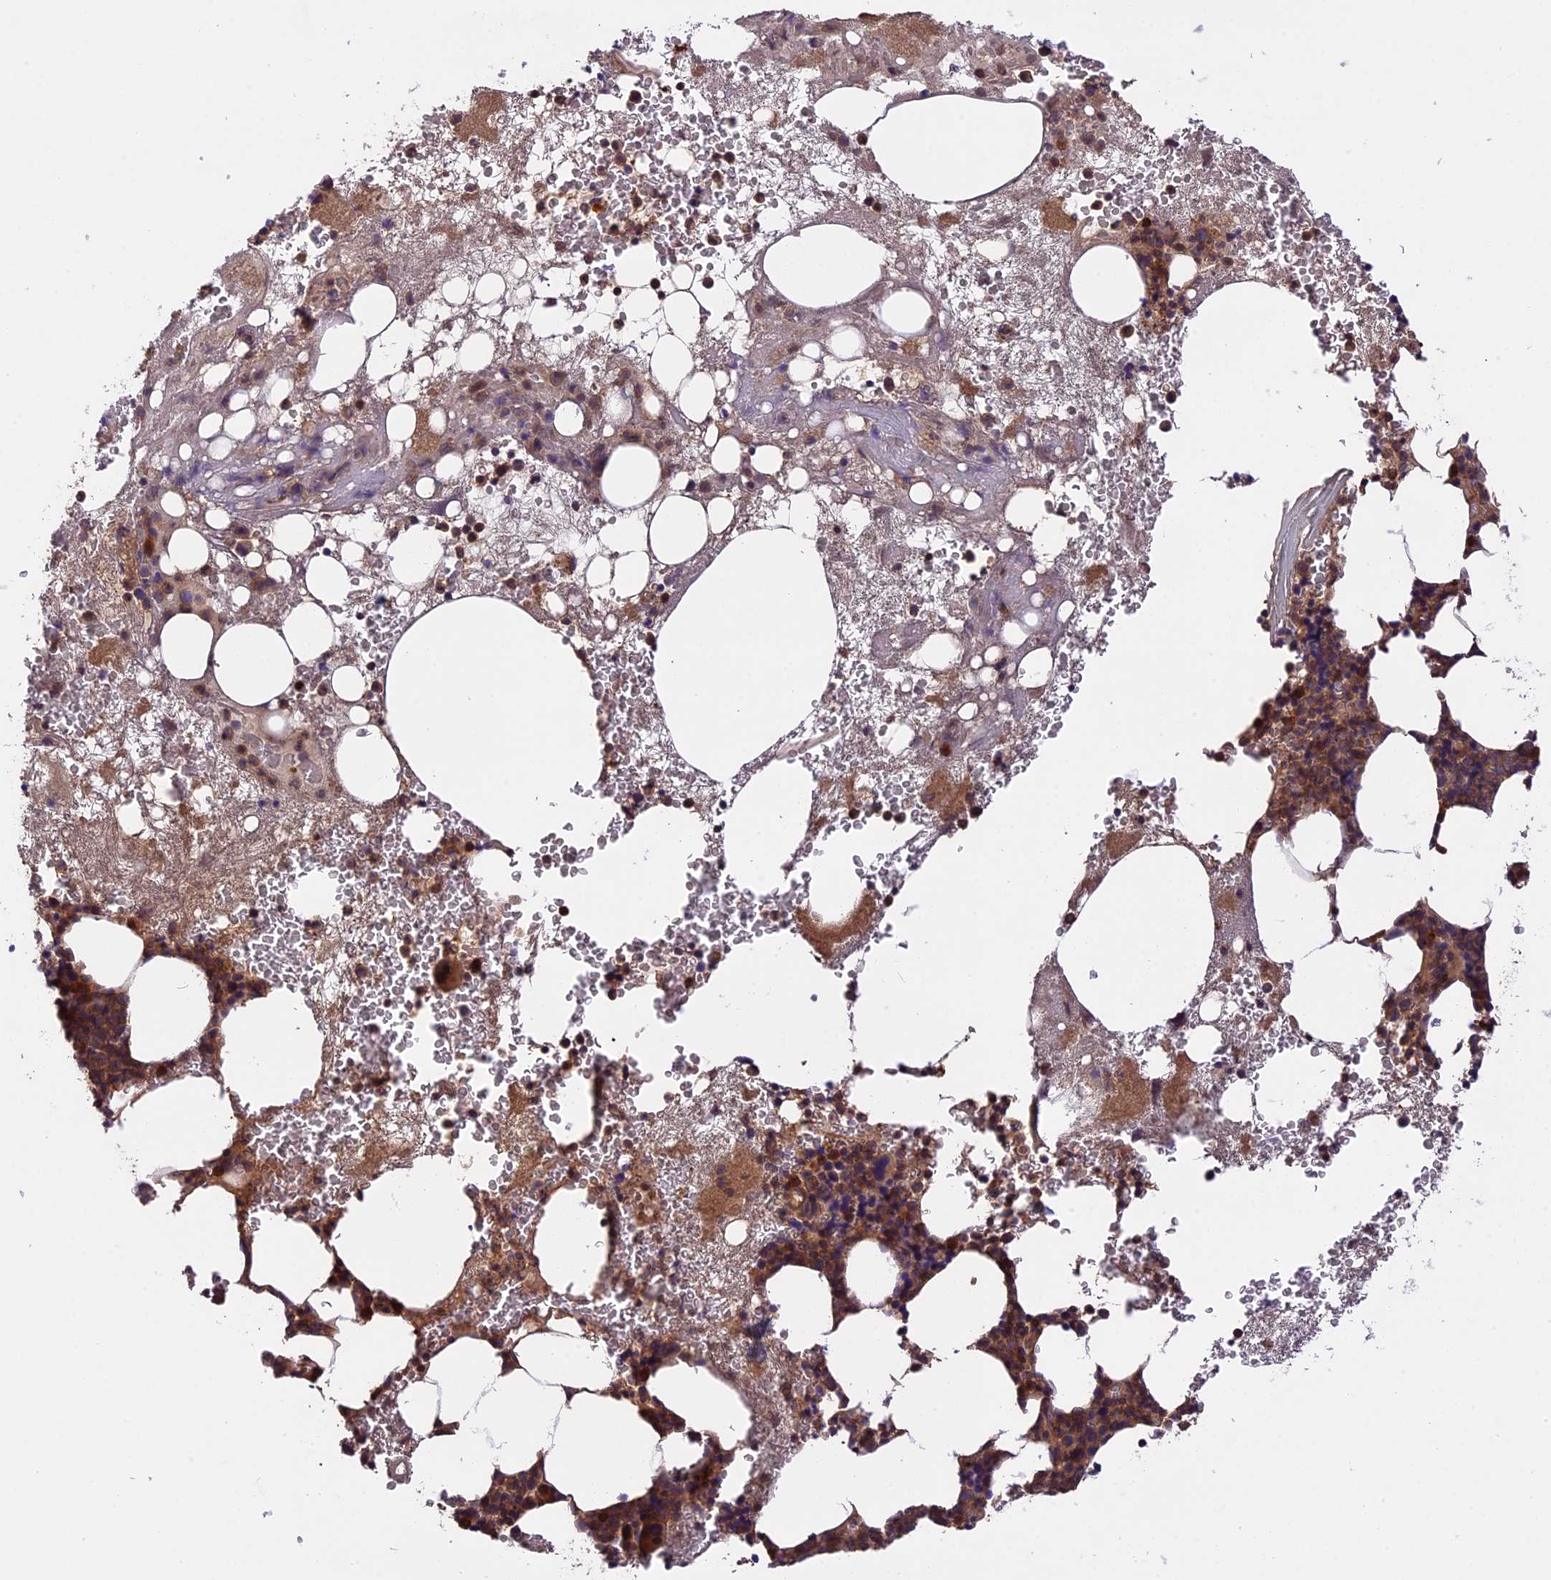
{"staining": {"intensity": "moderate", "quantity": ">75%", "location": "cytoplasmic/membranous"}, "tissue": "bone marrow", "cell_type": "Hematopoietic cells", "image_type": "normal", "snomed": [{"axis": "morphology", "description": "Normal tissue, NOS"}, {"axis": "topography", "description": "Bone marrow"}], "caption": "Immunohistochemistry (IHC) photomicrograph of unremarkable bone marrow: human bone marrow stained using immunohistochemistry (IHC) reveals medium levels of moderate protein expression localized specifically in the cytoplasmic/membranous of hematopoietic cells, appearing as a cytoplasmic/membranous brown color.", "gene": "SETD6", "patient": {"sex": "male", "age": 80}}